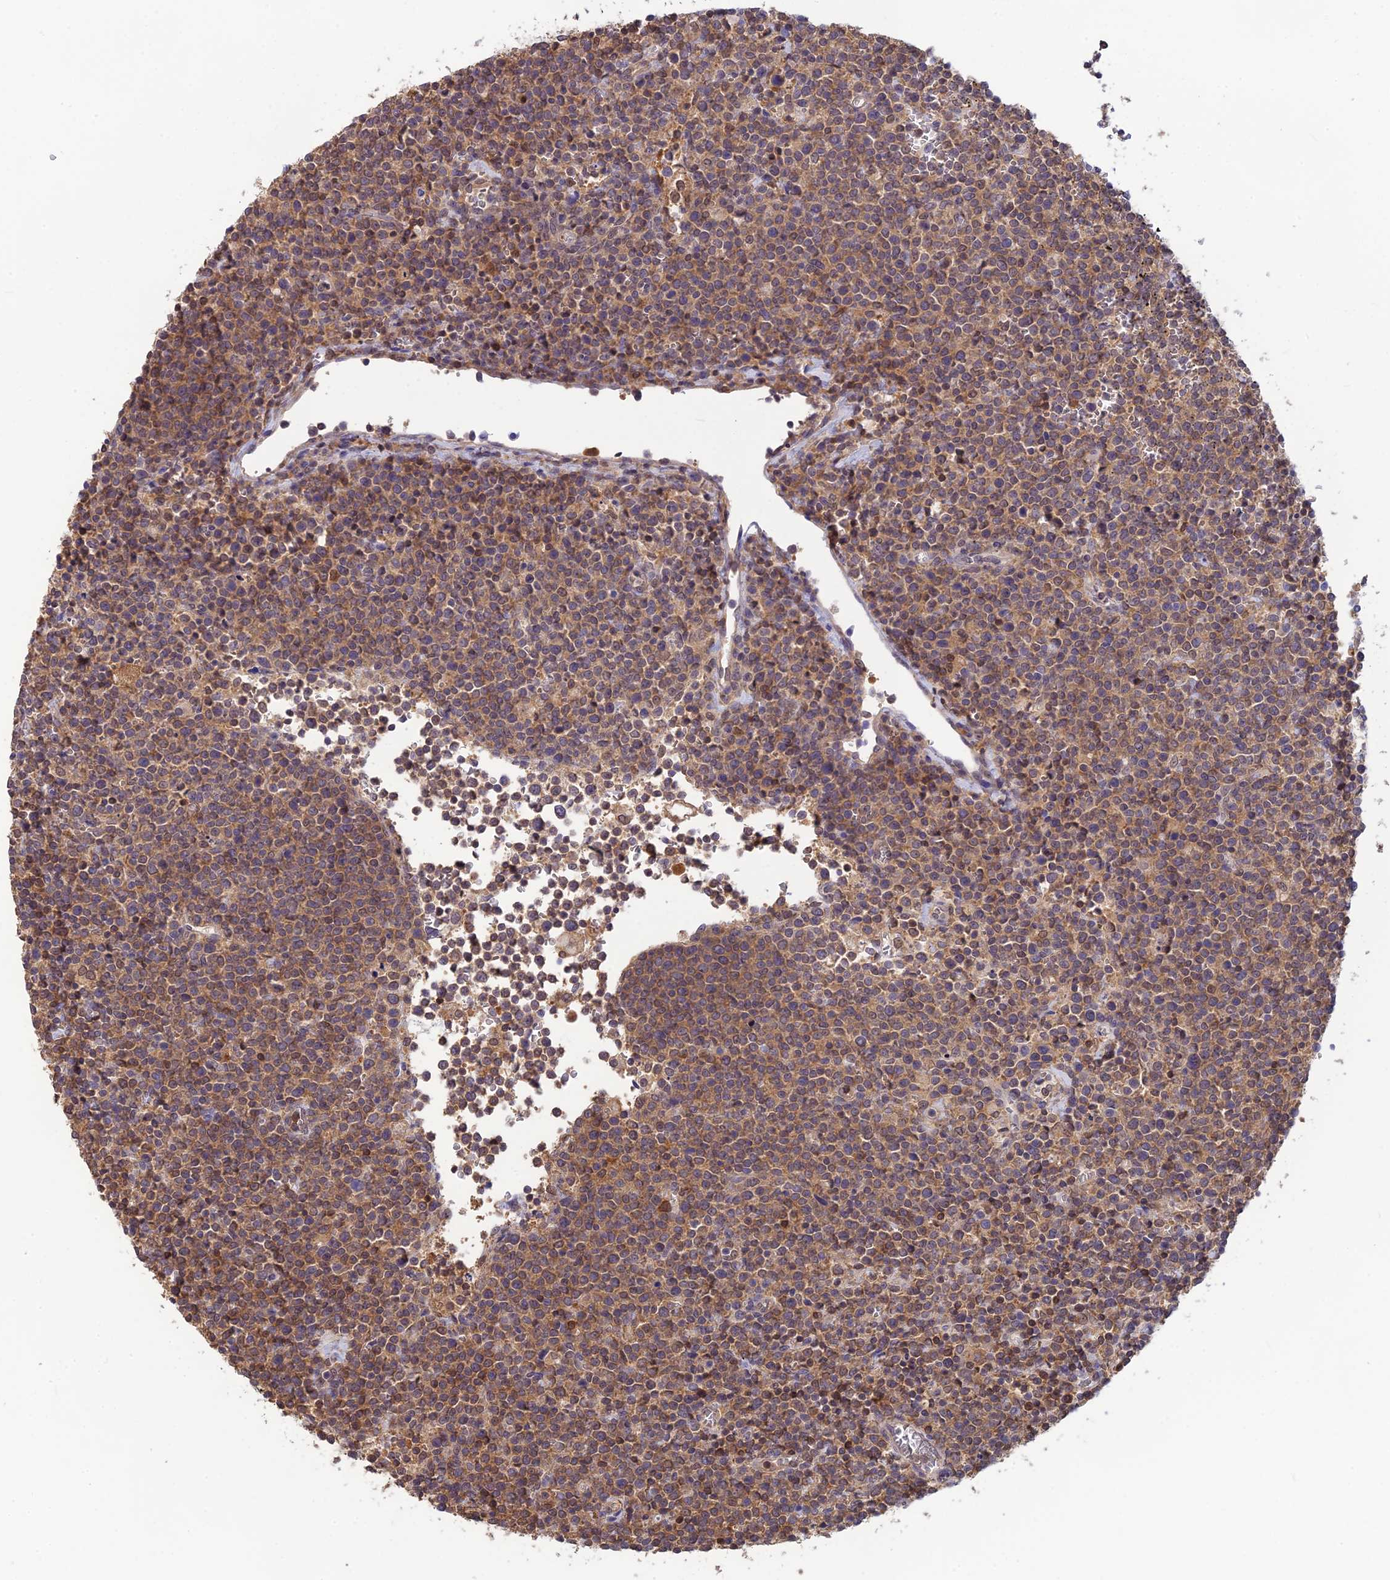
{"staining": {"intensity": "moderate", "quantity": ">75%", "location": "cytoplasmic/membranous"}, "tissue": "lymphoma", "cell_type": "Tumor cells", "image_type": "cancer", "snomed": [{"axis": "morphology", "description": "Malignant lymphoma, non-Hodgkin's type, High grade"}, {"axis": "topography", "description": "Lymph node"}], "caption": "DAB (3,3'-diaminobenzidine) immunohistochemical staining of malignant lymphoma, non-Hodgkin's type (high-grade) demonstrates moderate cytoplasmic/membranous protein positivity in about >75% of tumor cells.", "gene": "HINT1", "patient": {"sex": "male", "age": 61}}